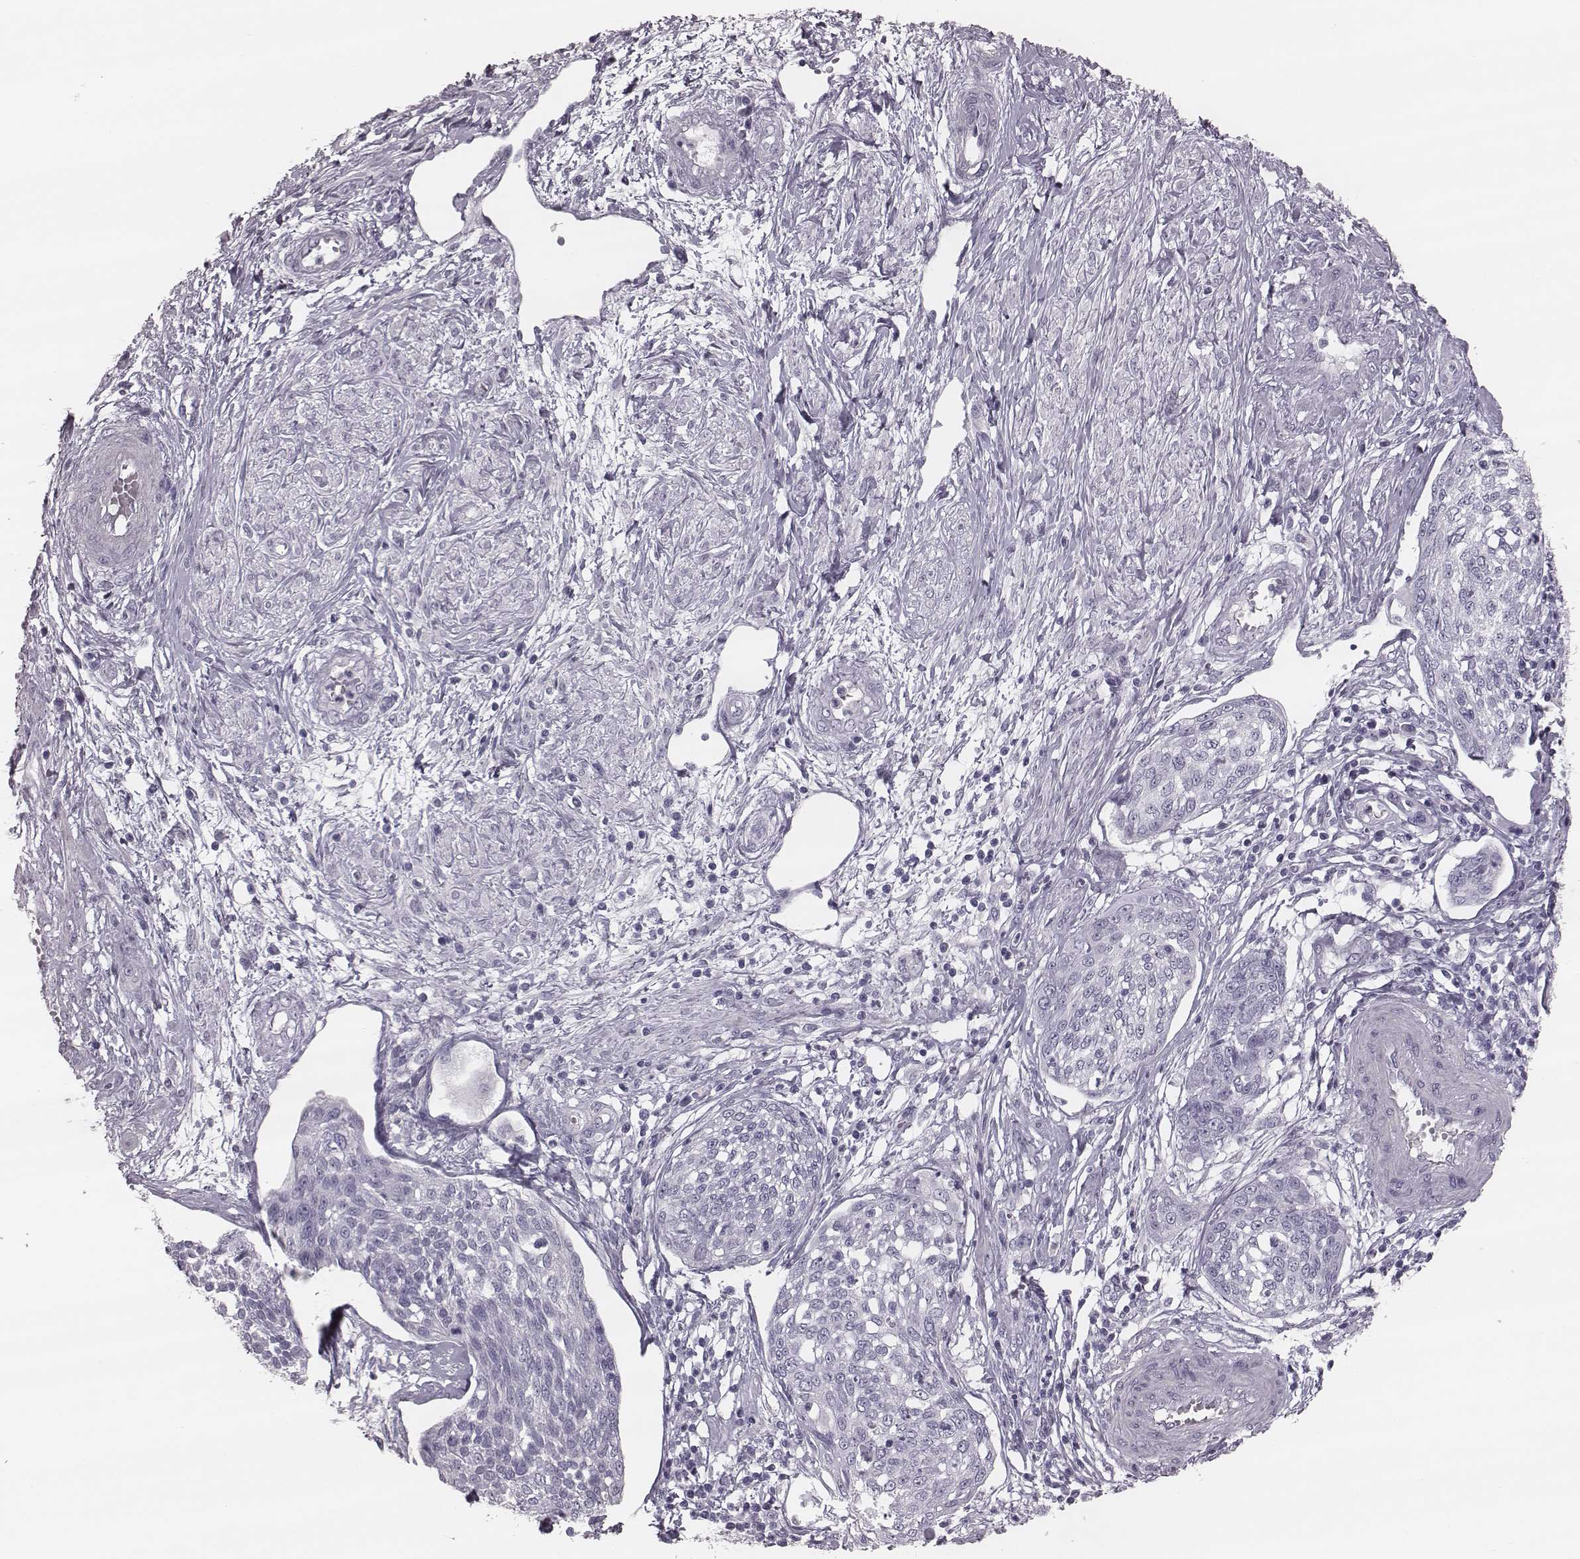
{"staining": {"intensity": "negative", "quantity": "none", "location": "none"}, "tissue": "cervical cancer", "cell_type": "Tumor cells", "image_type": "cancer", "snomed": [{"axis": "morphology", "description": "Squamous cell carcinoma, NOS"}, {"axis": "topography", "description": "Cervix"}], "caption": "Immunohistochemistry image of neoplastic tissue: squamous cell carcinoma (cervical) stained with DAB (3,3'-diaminobenzidine) exhibits no significant protein positivity in tumor cells. (DAB immunohistochemistry with hematoxylin counter stain).", "gene": "KRT74", "patient": {"sex": "female", "age": 34}}